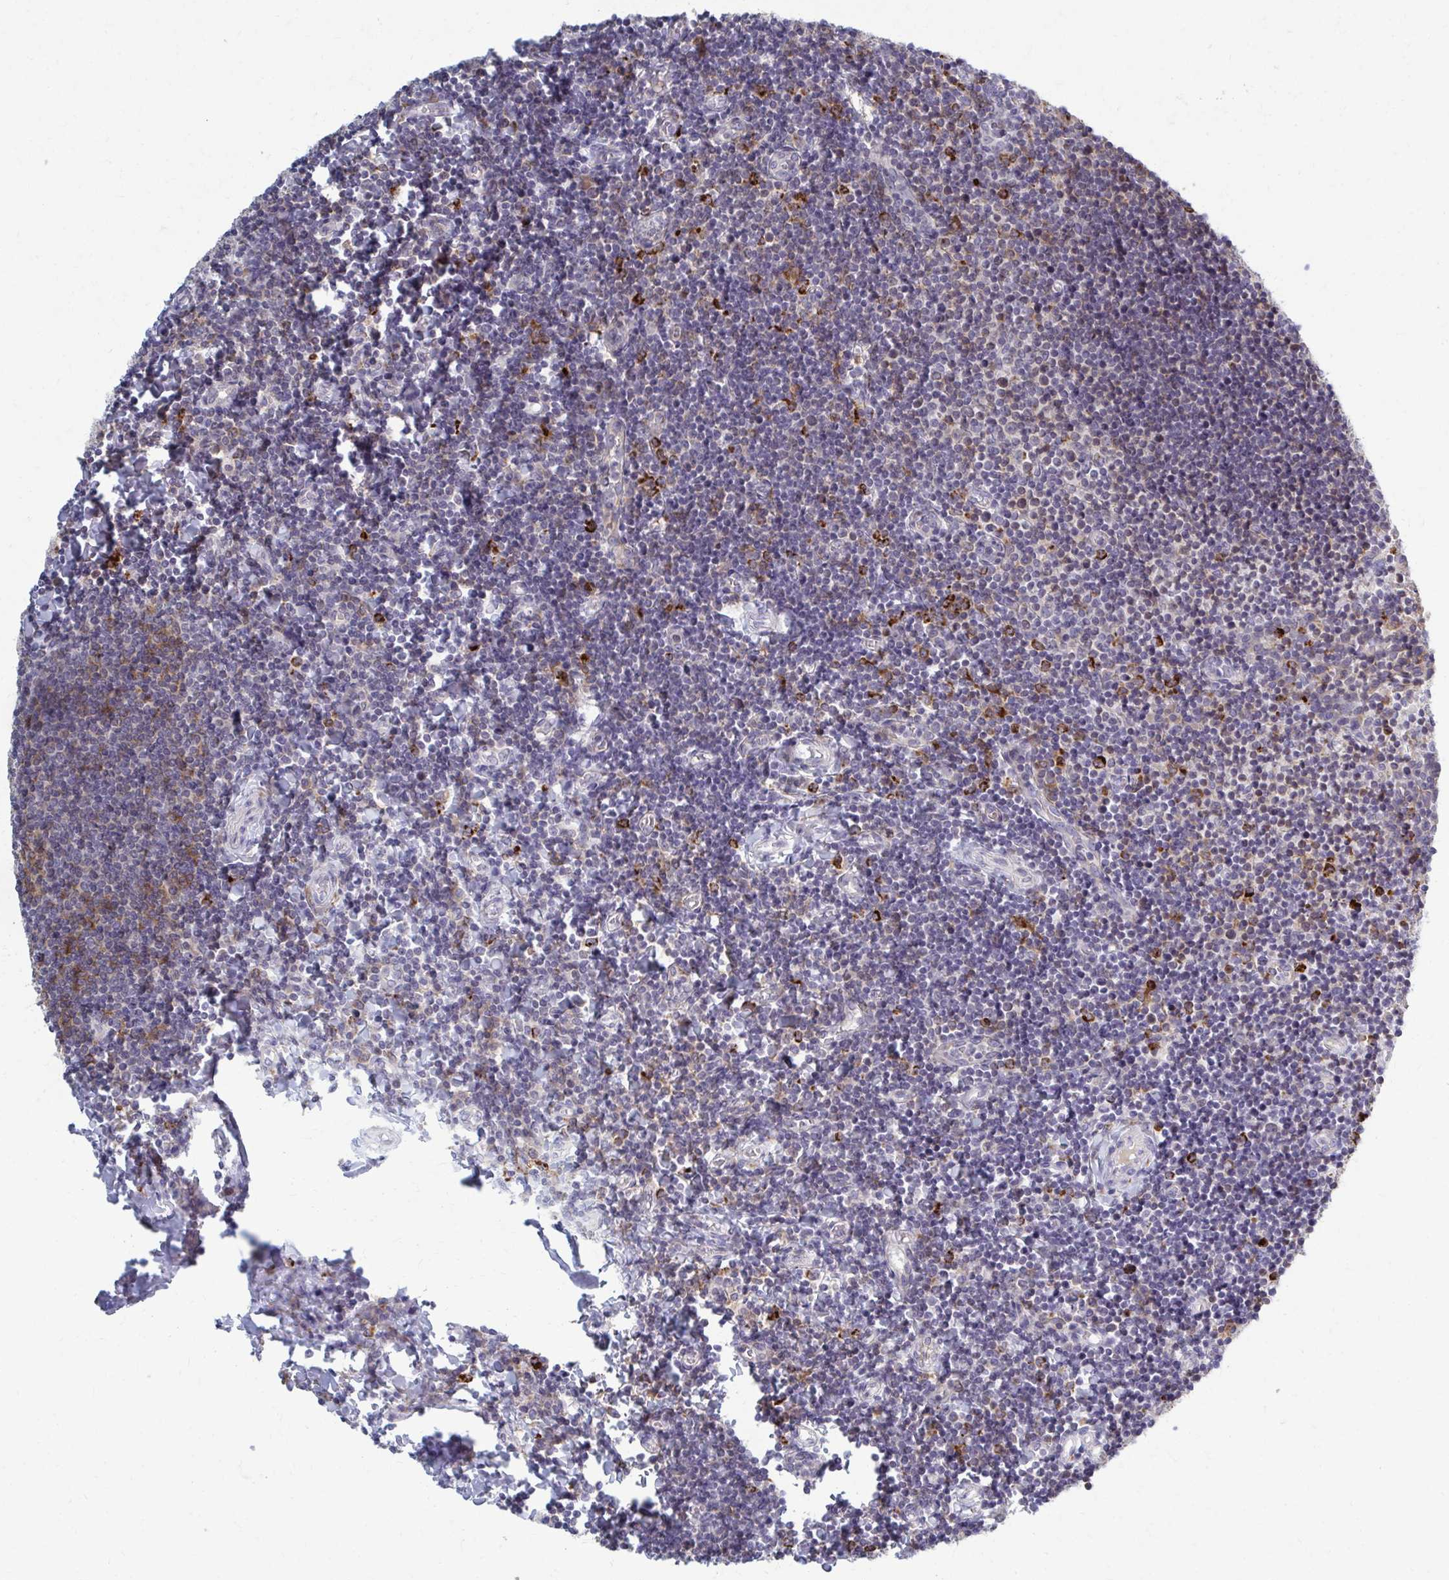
{"staining": {"intensity": "weak", "quantity": "<25%", "location": "nuclear"}, "tissue": "tonsil", "cell_type": "Germinal center cells", "image_type": "normal", "snomed": [{"axis": "morphology", "description": "Normal tissue, NOS"}, {"axis": "topography", "description": "Tonsil"}], "caption": "Protein analysis of benign tonsil exhibits no significant expression in germinal center cells.", "gene": "MCRIP2", "patient": {"sex": "female", "age": 10}}